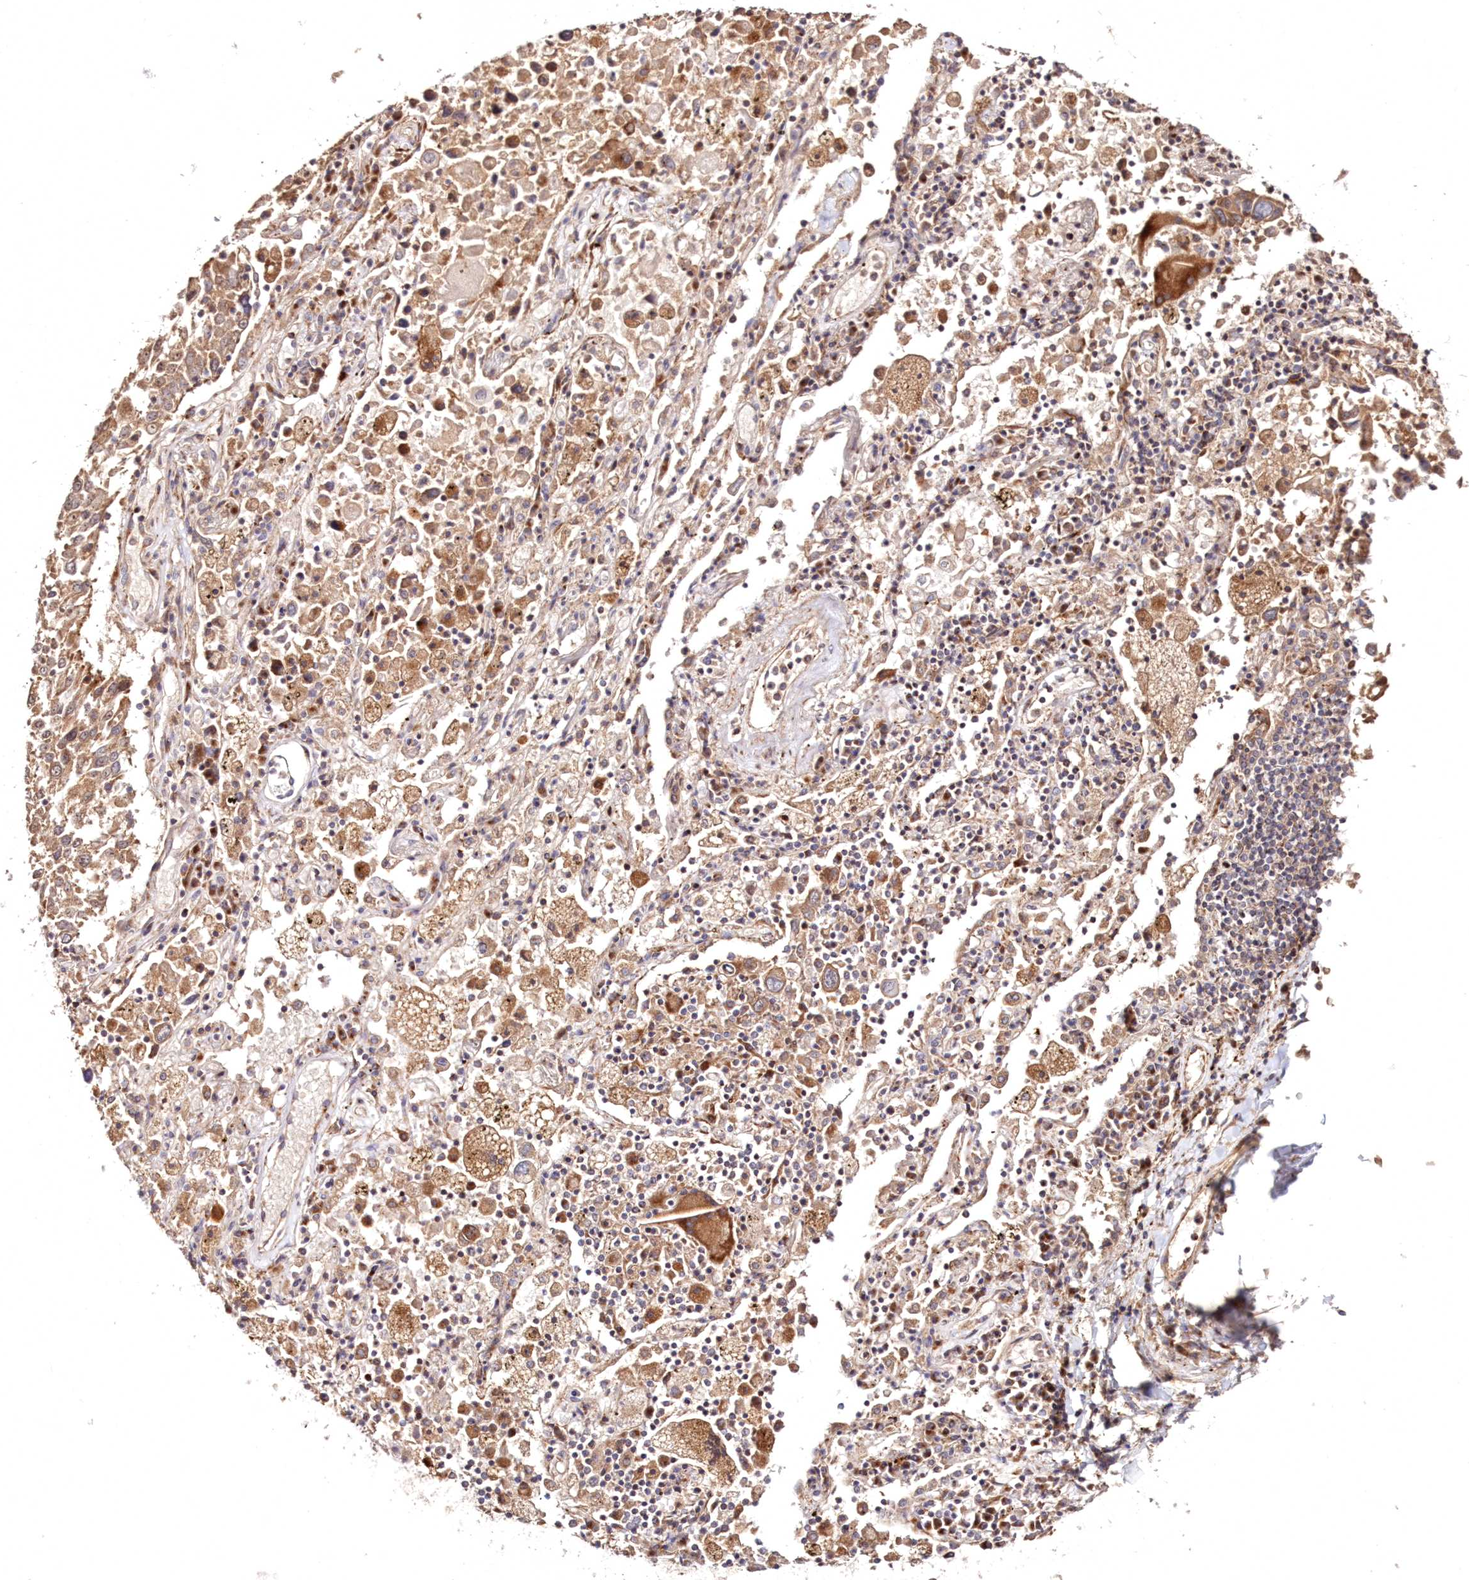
{"staining": {"intensity": "moderate", "quantity": ">75%", "location": "cytoplasmic/membranous"}, "tissue": "lung cancer", "cell_type": "Tumor cells", "image_type": "cancer", "snomed": [{"axis": "morphology", "description": "Squamous cell carcinoma, NOS"}, {"axis": "topography", "description": "Lung"}], "caption": "Immunohistochemistry (IHC) micrograph of neoplastic tissue: squamous cell carcinoma (lung) stained using immunohistochemistry exhibits medium levels of moderate protein expression localized specifically in the cytoplasmic/membranous of tumor cells, appearing as a cytoplasmic/membranous brown color.", "gene": "DDO", "patient": {"sex": "male", "age": 65}}